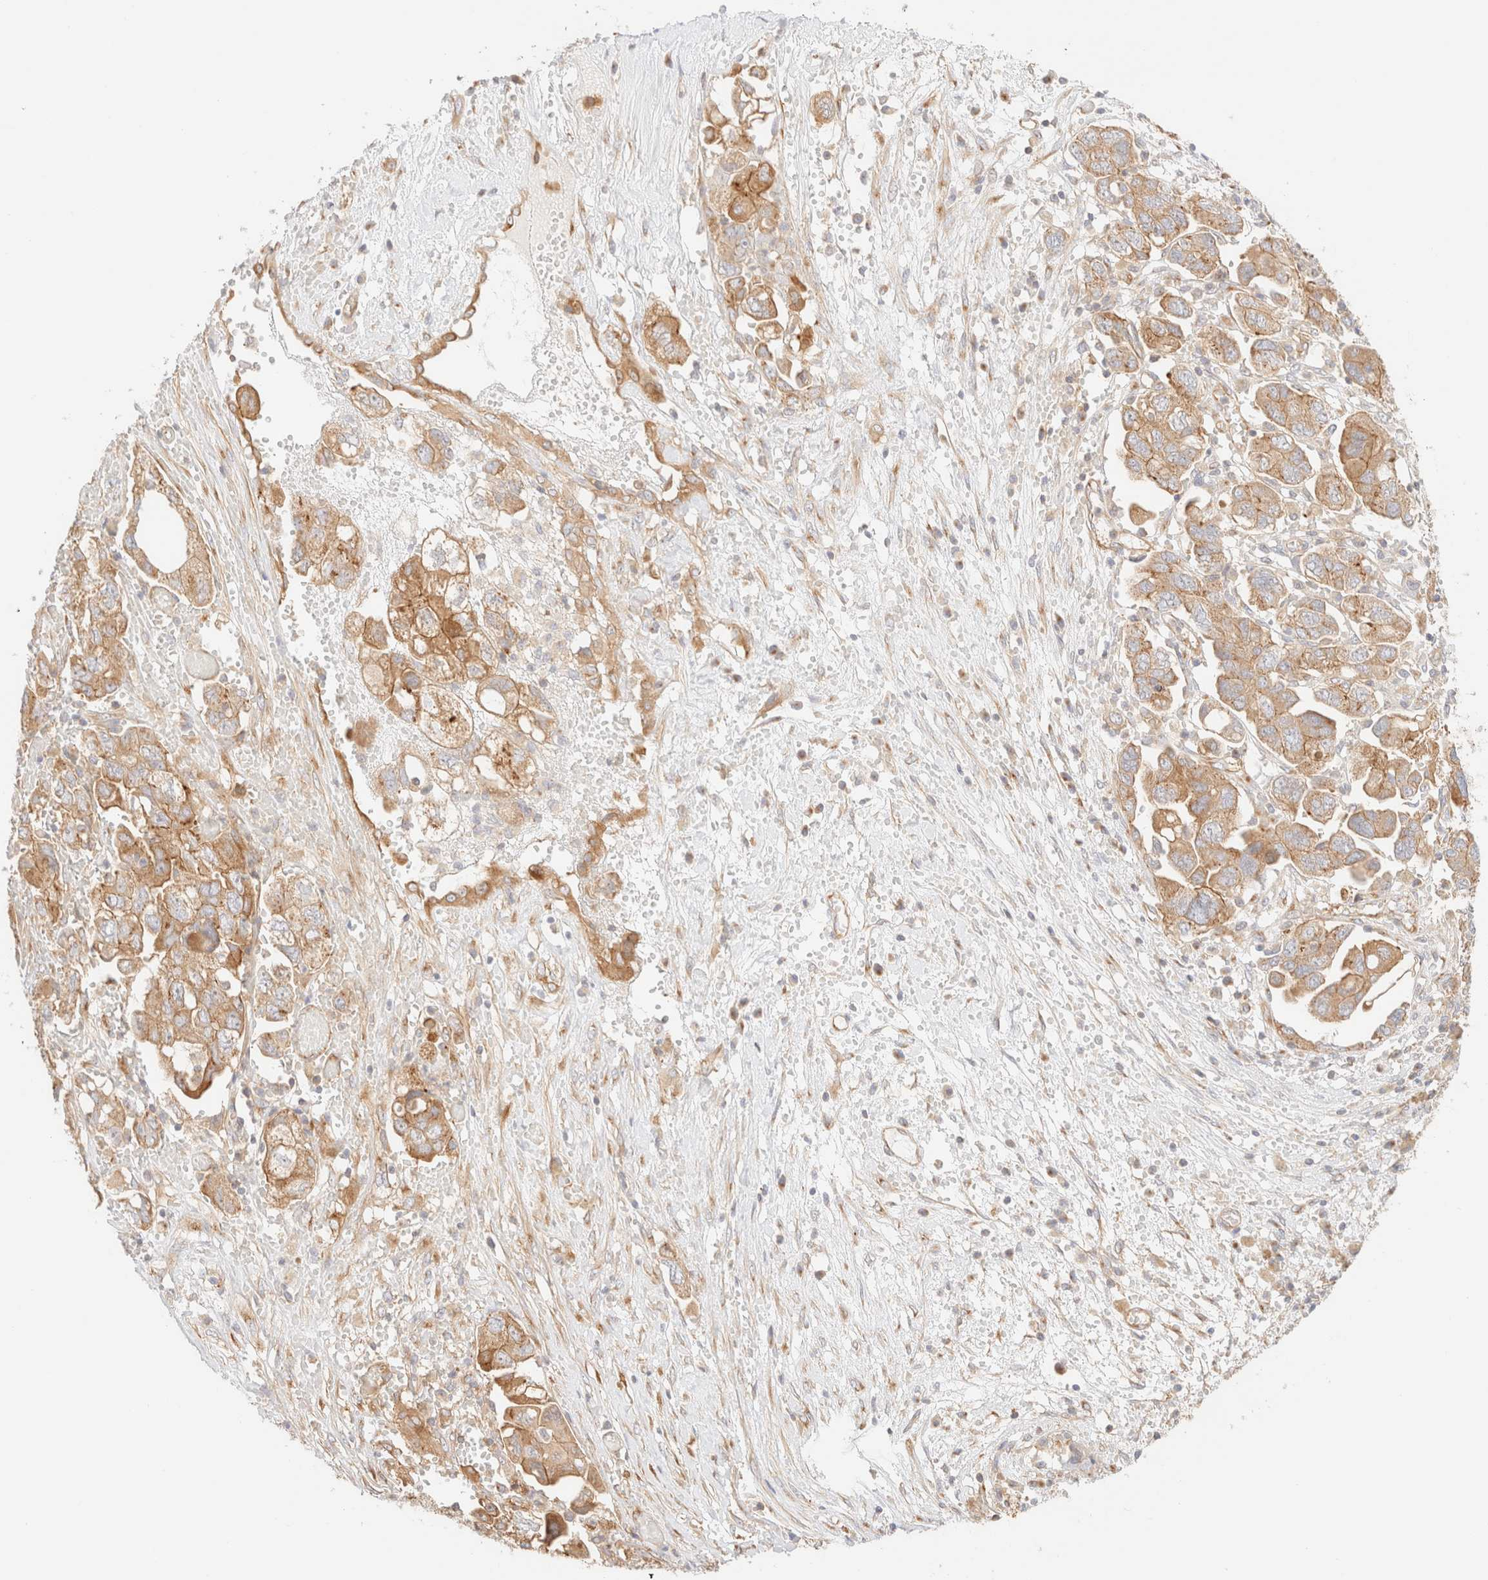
{"staining": {"intensity": "moderate", "quantity": ">75%", "location": "cytoplasmic/membranous"}, "tissue": "ovarian cancer", "cell_type": "Tumor cells", "image_type": "cancer", "snomed": [{"axis": "morphology", "description": "Carcinoma, NOS"}, {"axis": "morphology", "description": "Cystadenocarcinoma, serous, NOS"}, {"axis": "topography", "description": "Ovary"}], "caption": "Tumor cells reveal moderate cytoplasmic/membranous expression in about >75% of cells in ovarian carcinoma.", "gene": "MYO10", "patient": {"sex": "female", "age": 69}}